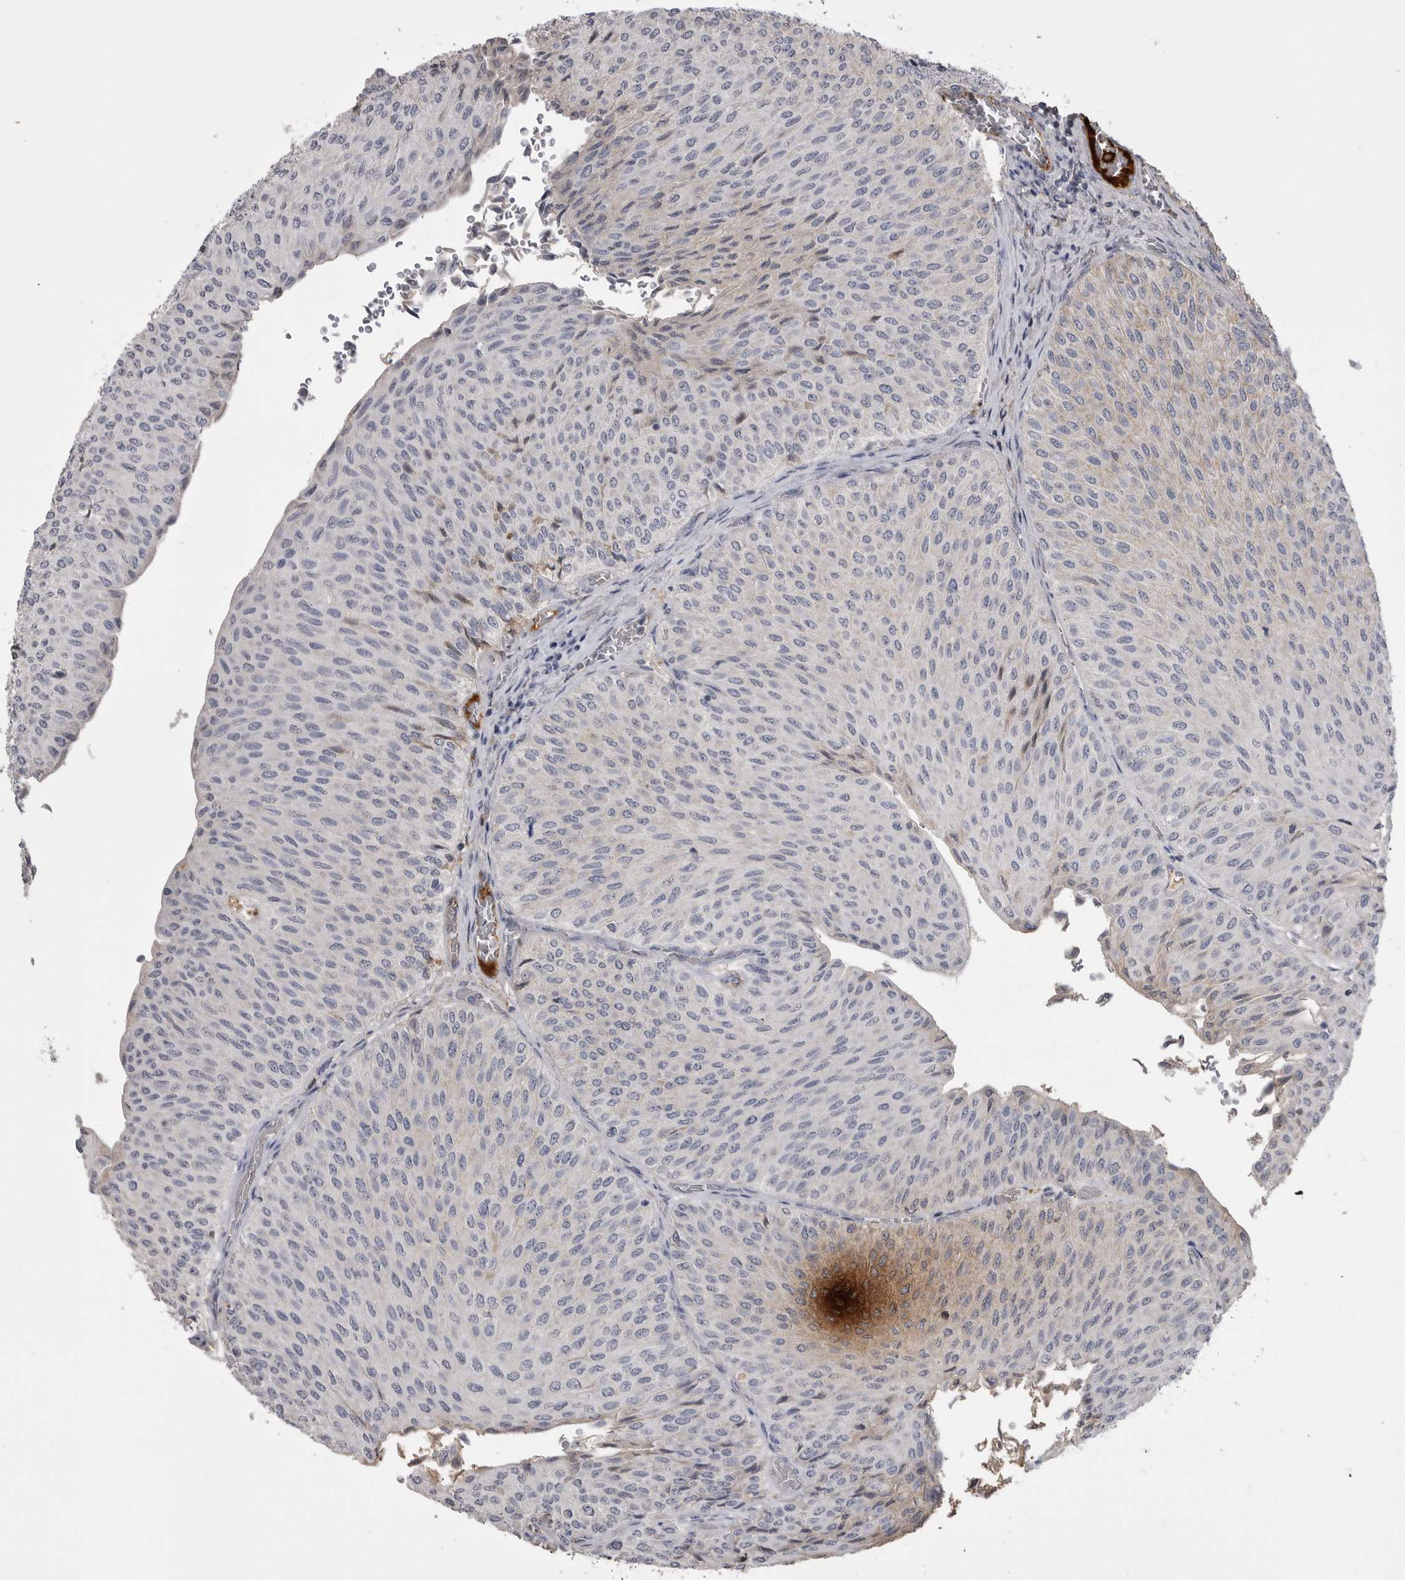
{"staining": {"intensity": "negative", "quantity": "none", "location": "none"}, "tissue": "urothelial cancer", "cell_type": "Tumor cells", "image_type": "cancer", "snomed": [{"axis": "morphology", "description": "Urothelial carcinoma, Low grade"}, {"axis": "topography", "description": "Urinary bladder"}], "caption": "Urothelial cancer was stained to show a protein in brown. There is no significant staining in tumor cells.", "gene": "AHSG", "patient": {"sex": "male", "age": 78}}